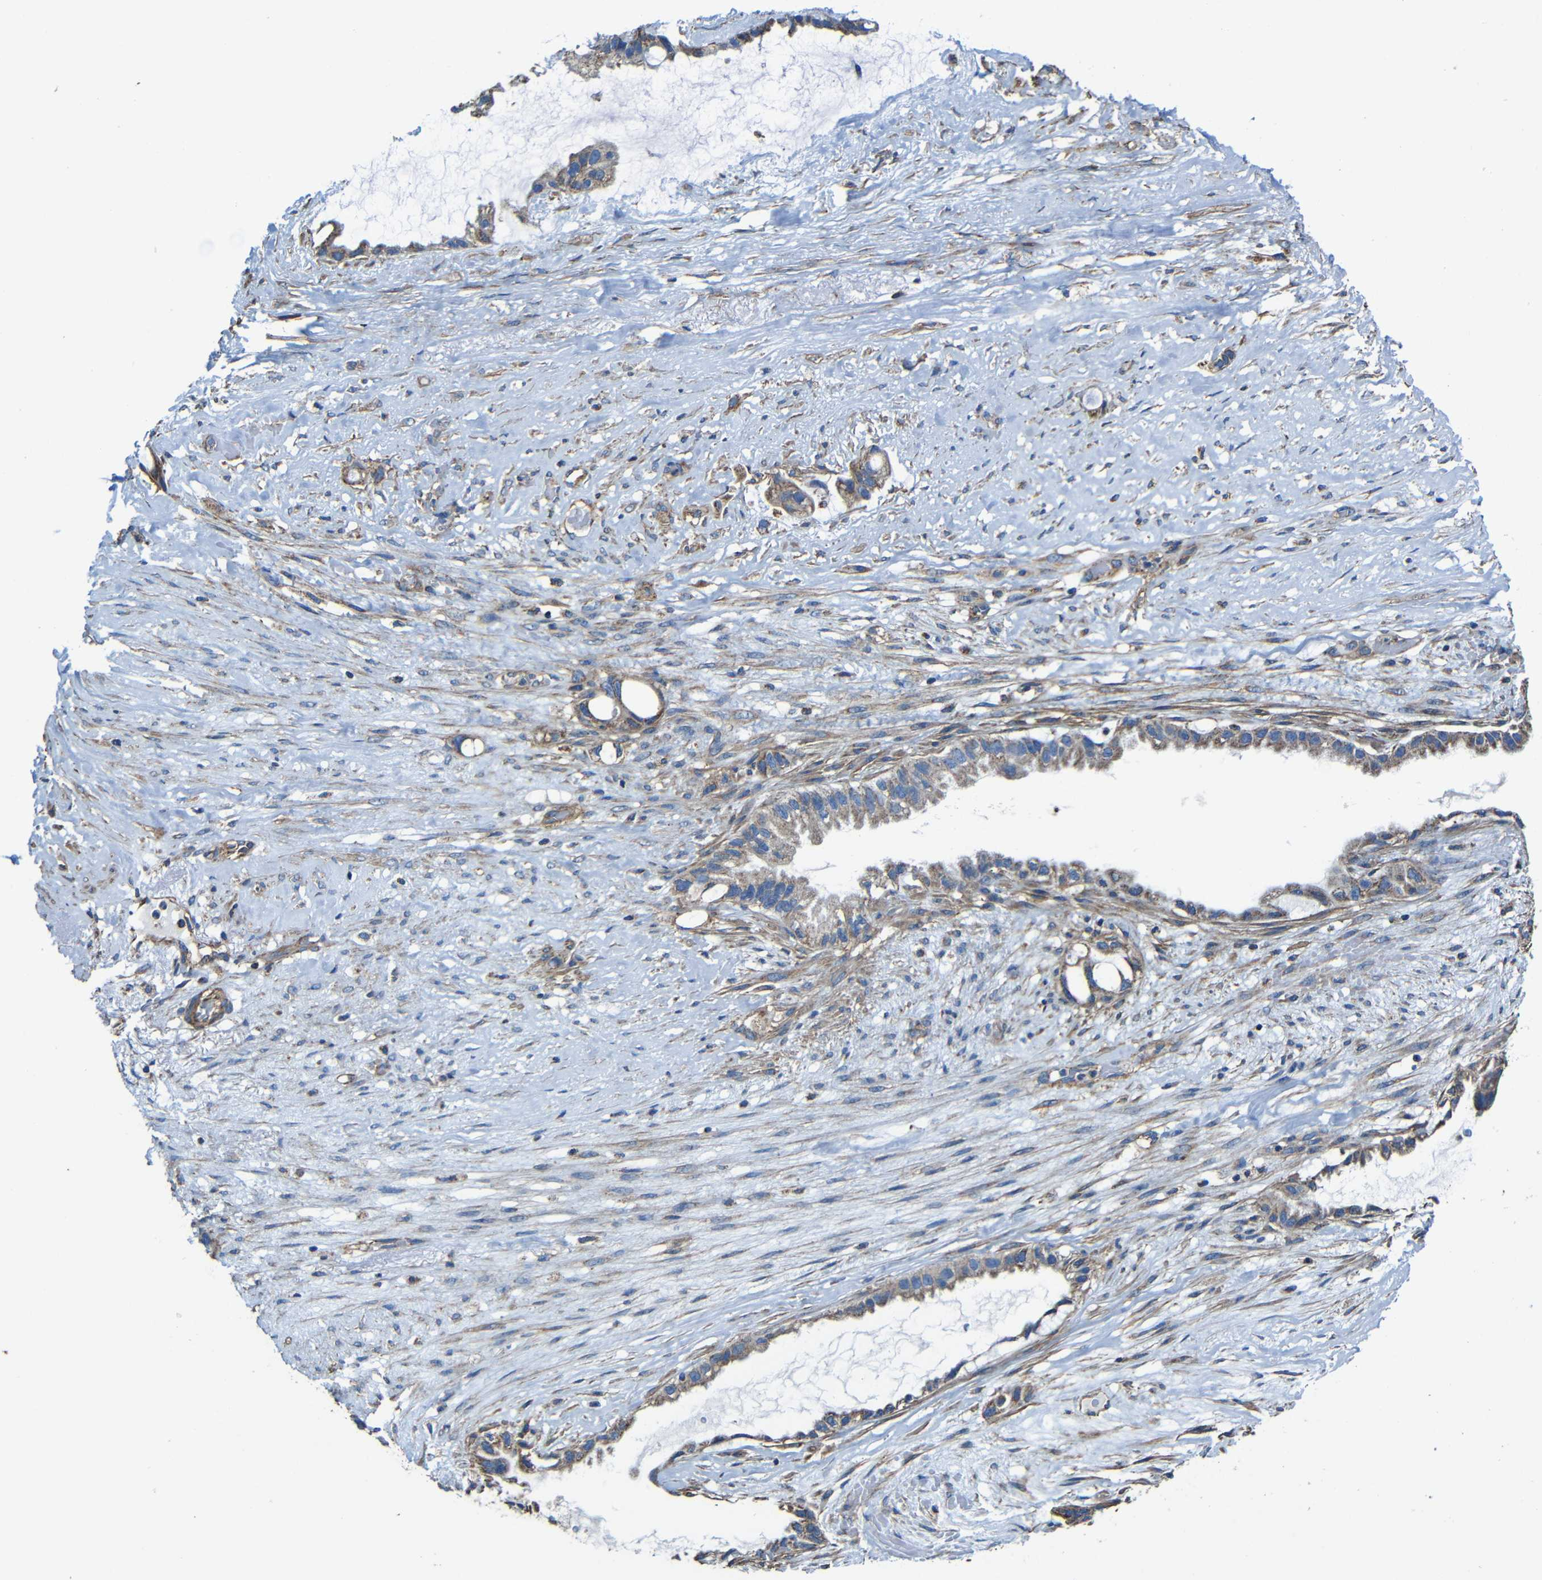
{"staining": {"intensity": "moderate", "quantity": ">75%", "location": "cytoplasmic/membranous"}, "tissue": "liver cancer", "cell_type": "Tumor cells", "image_type": "cancer", "snomed": [{"axis": "morphology", "description": "Cholangiocarcinoma"}, {"axis": "topography", "description": "Liver"}], "caption": "A high-resolution micrograph shows IHC staining of cholangiocarcinoma (liver), which demonstrates moderate cytoplasmic/membranous expression in about >75% of tumor cells. (DAB (3,3'-diaminobenzidine) IHC, brown staining for protein, blue staining for nuclei).", "gene": "INTS6L", "patient": {"sex": "female", "age": 65}}